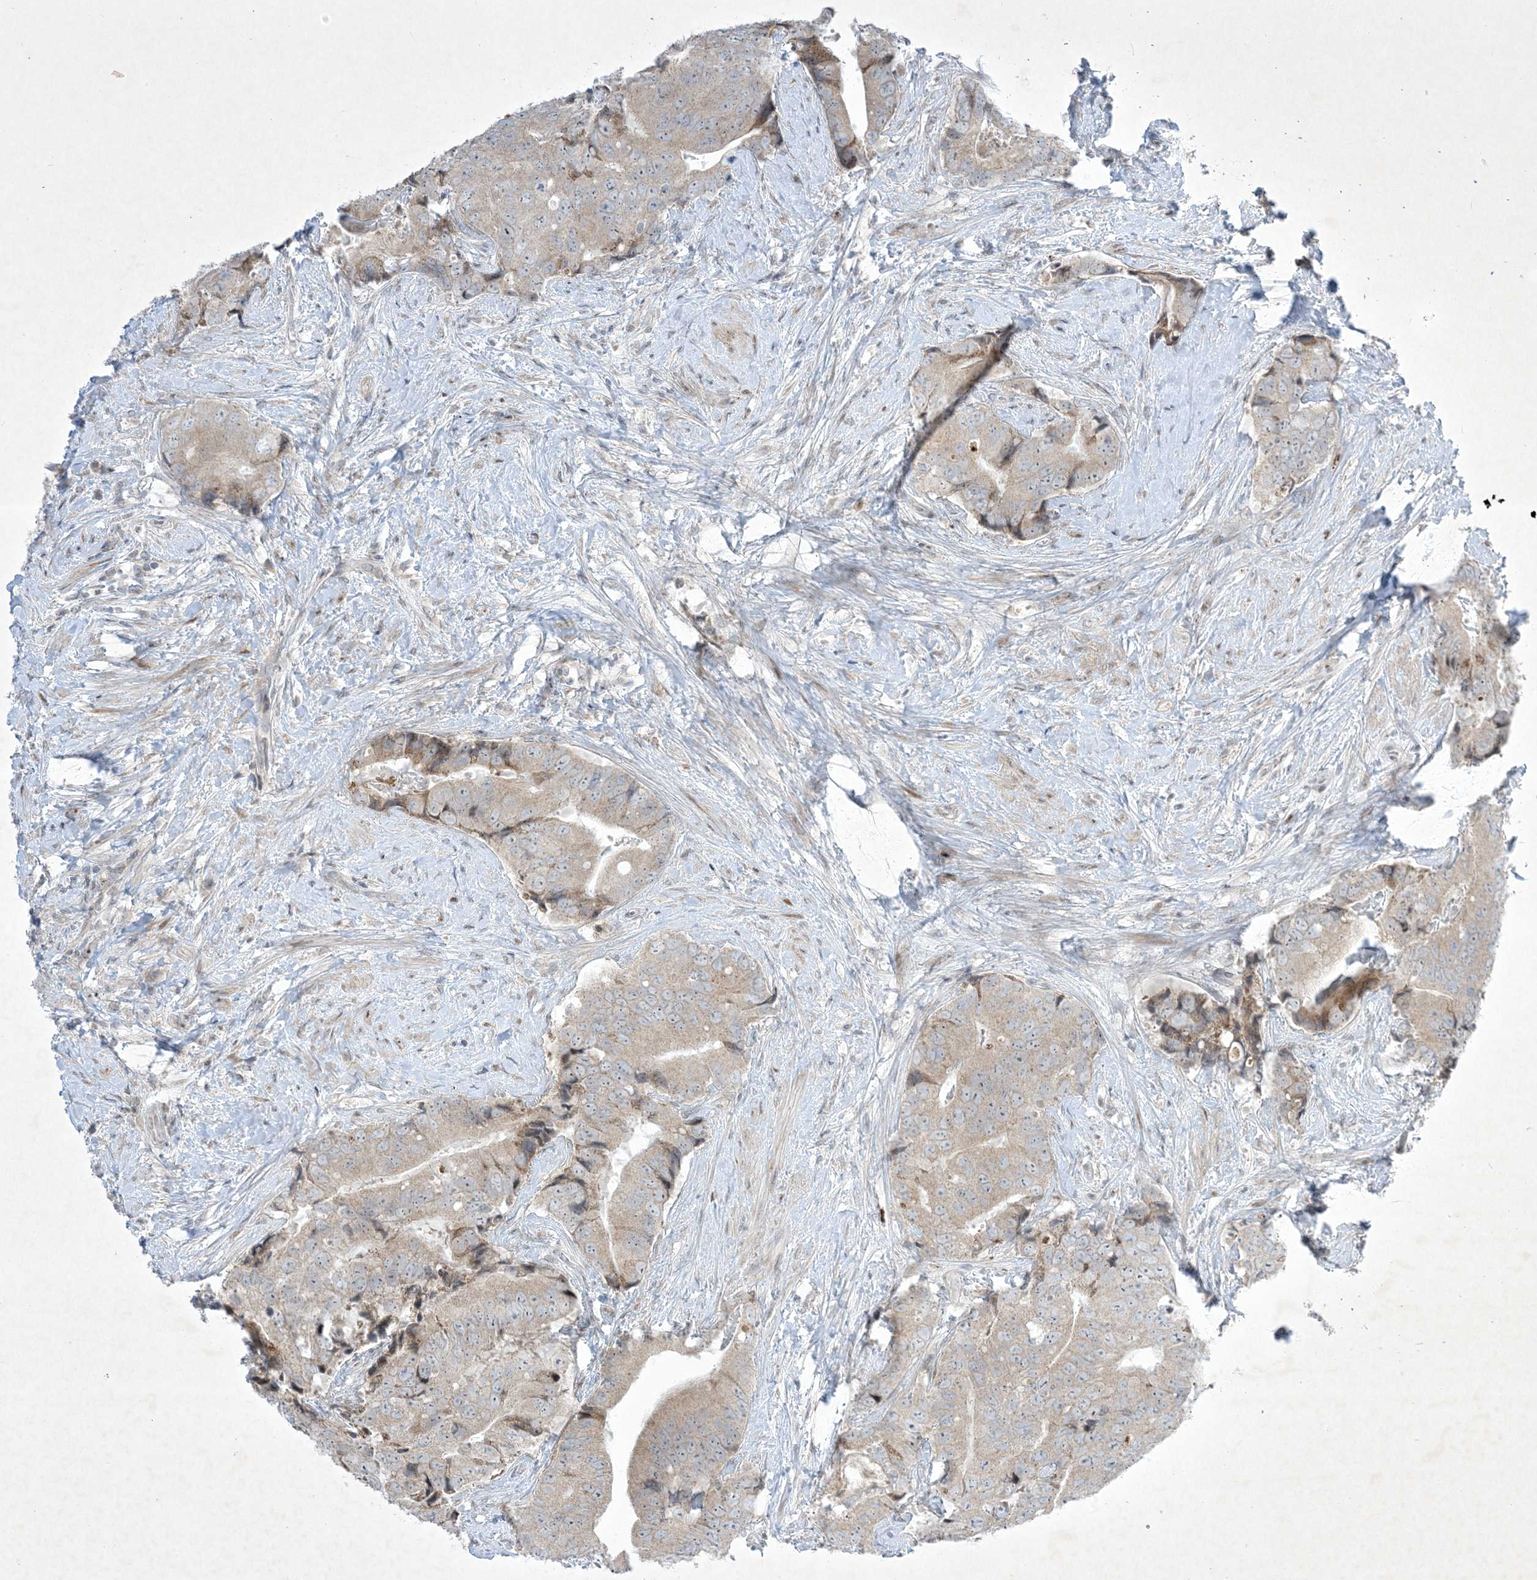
{"staining": {"intensity": "weak", "quantity": "<25%", "location": "cytoplasmic/membranous"}, "tissue": "prostate cancer", "cell_type": "Tumor cells", "image_type": "cancer", "snomed": [{"axis": "morphology", "description": "Adenocarcinoma, High grade"}, {"axis": "topography", "description": "Prostate"}], "caption": "DAB immunohistochemical staining of human prostate high-grade adenocarcinoma reveals no significant expression in tumor cells.", "gene": "SOGA3", "patient": {"sex": "male", "age": 70}}